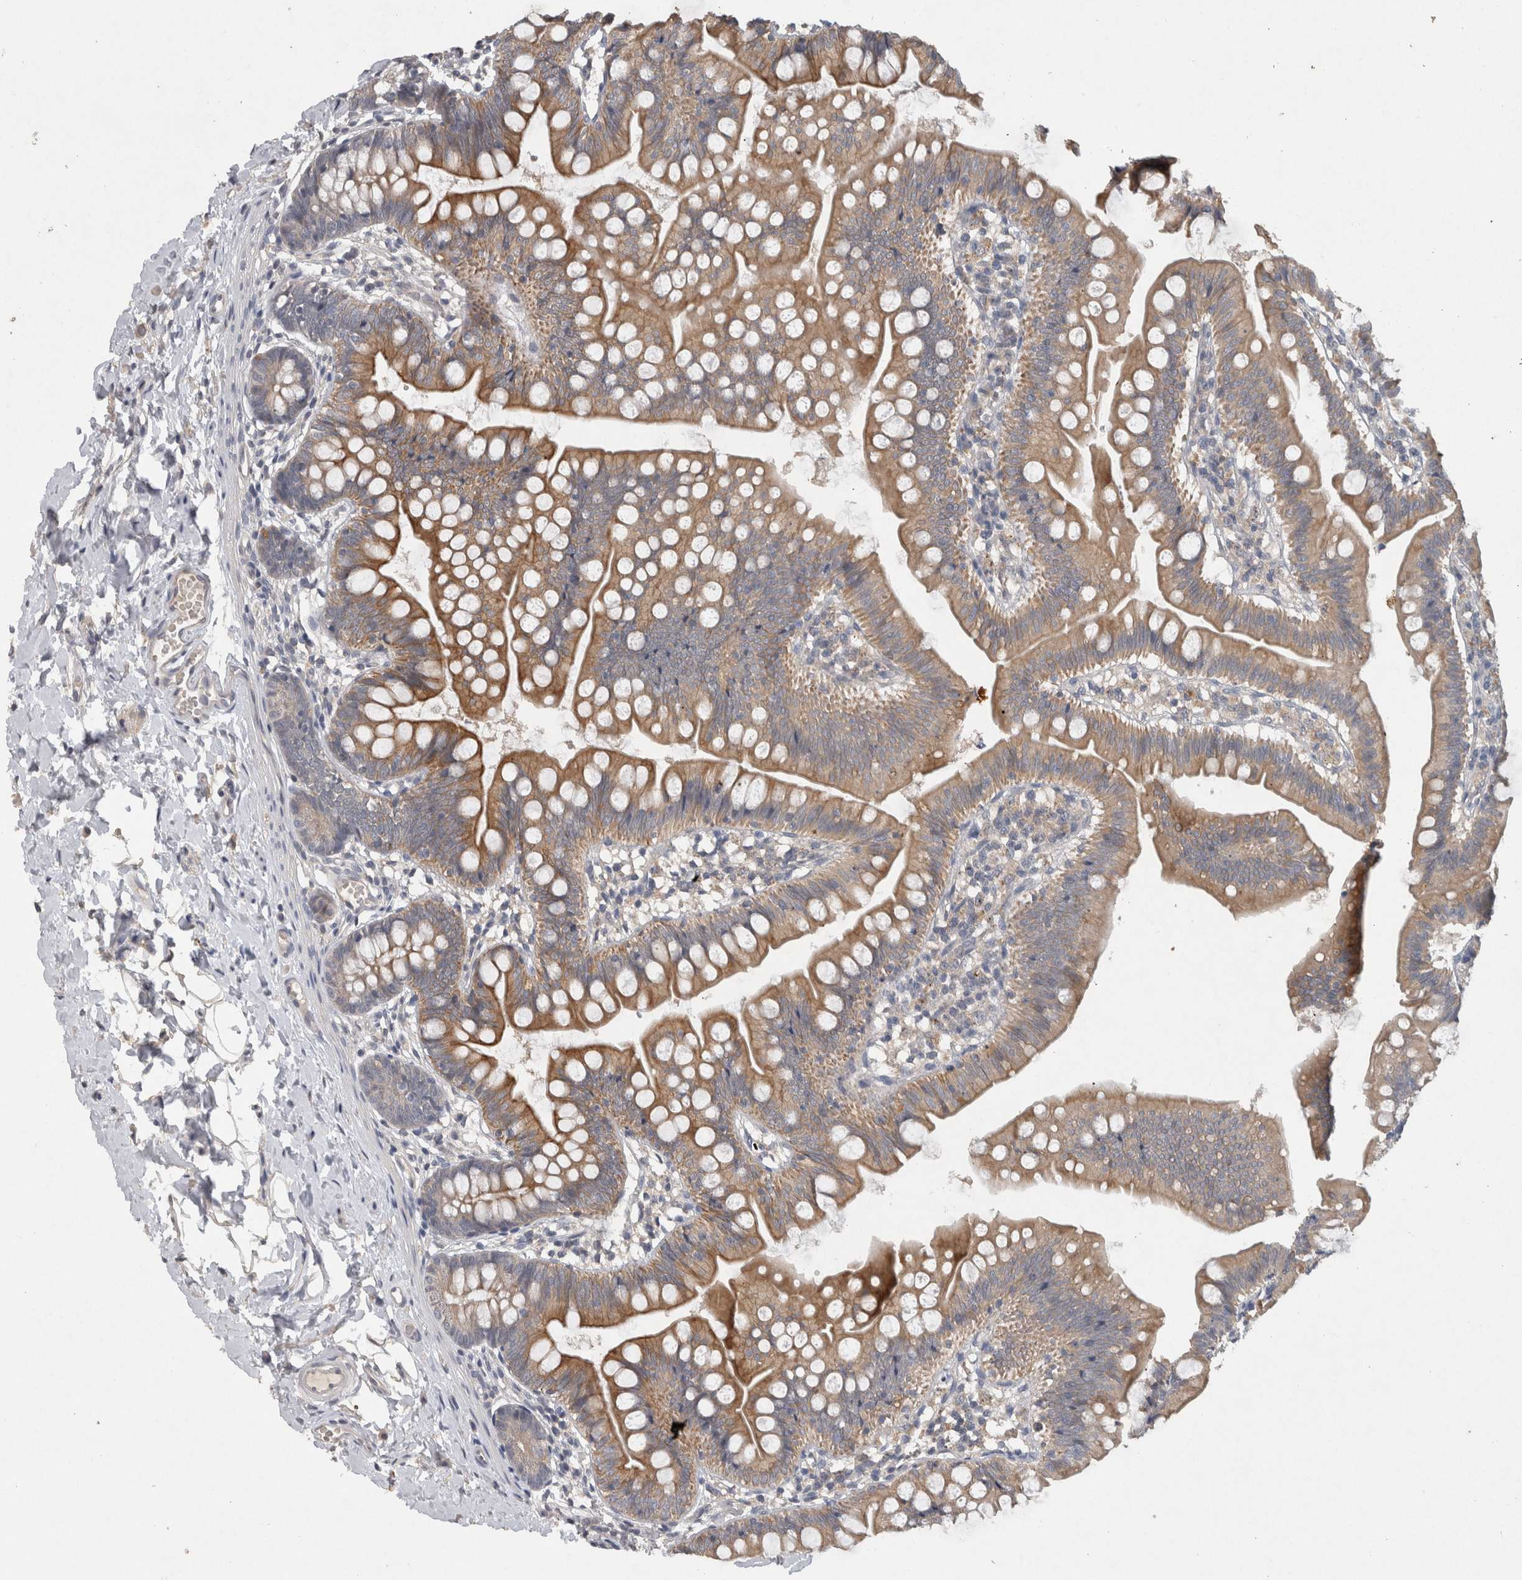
{"staining": {"intensity": "moderate", "quantity": ">75%", "location": "cytoplasmic/membranous"}, "tissue": "small intestine", "cell_type": "Glandular cells", "image_type": "normal", "snomed": [{"axis": "morphology", "description": "Normal tissue, NOS"}, {"axis": "topography", "description": "Small intestine"}], "caption": "This image exhibits benign small intestine stained with IHC to label a protein in brown. The cytoplasmic/membranous of glandular cells show moderate positivity for the protein. Nuclei are counter-stained blue.", "gene": "HEXD", "patient": {"sex": "male", "age": 7}}